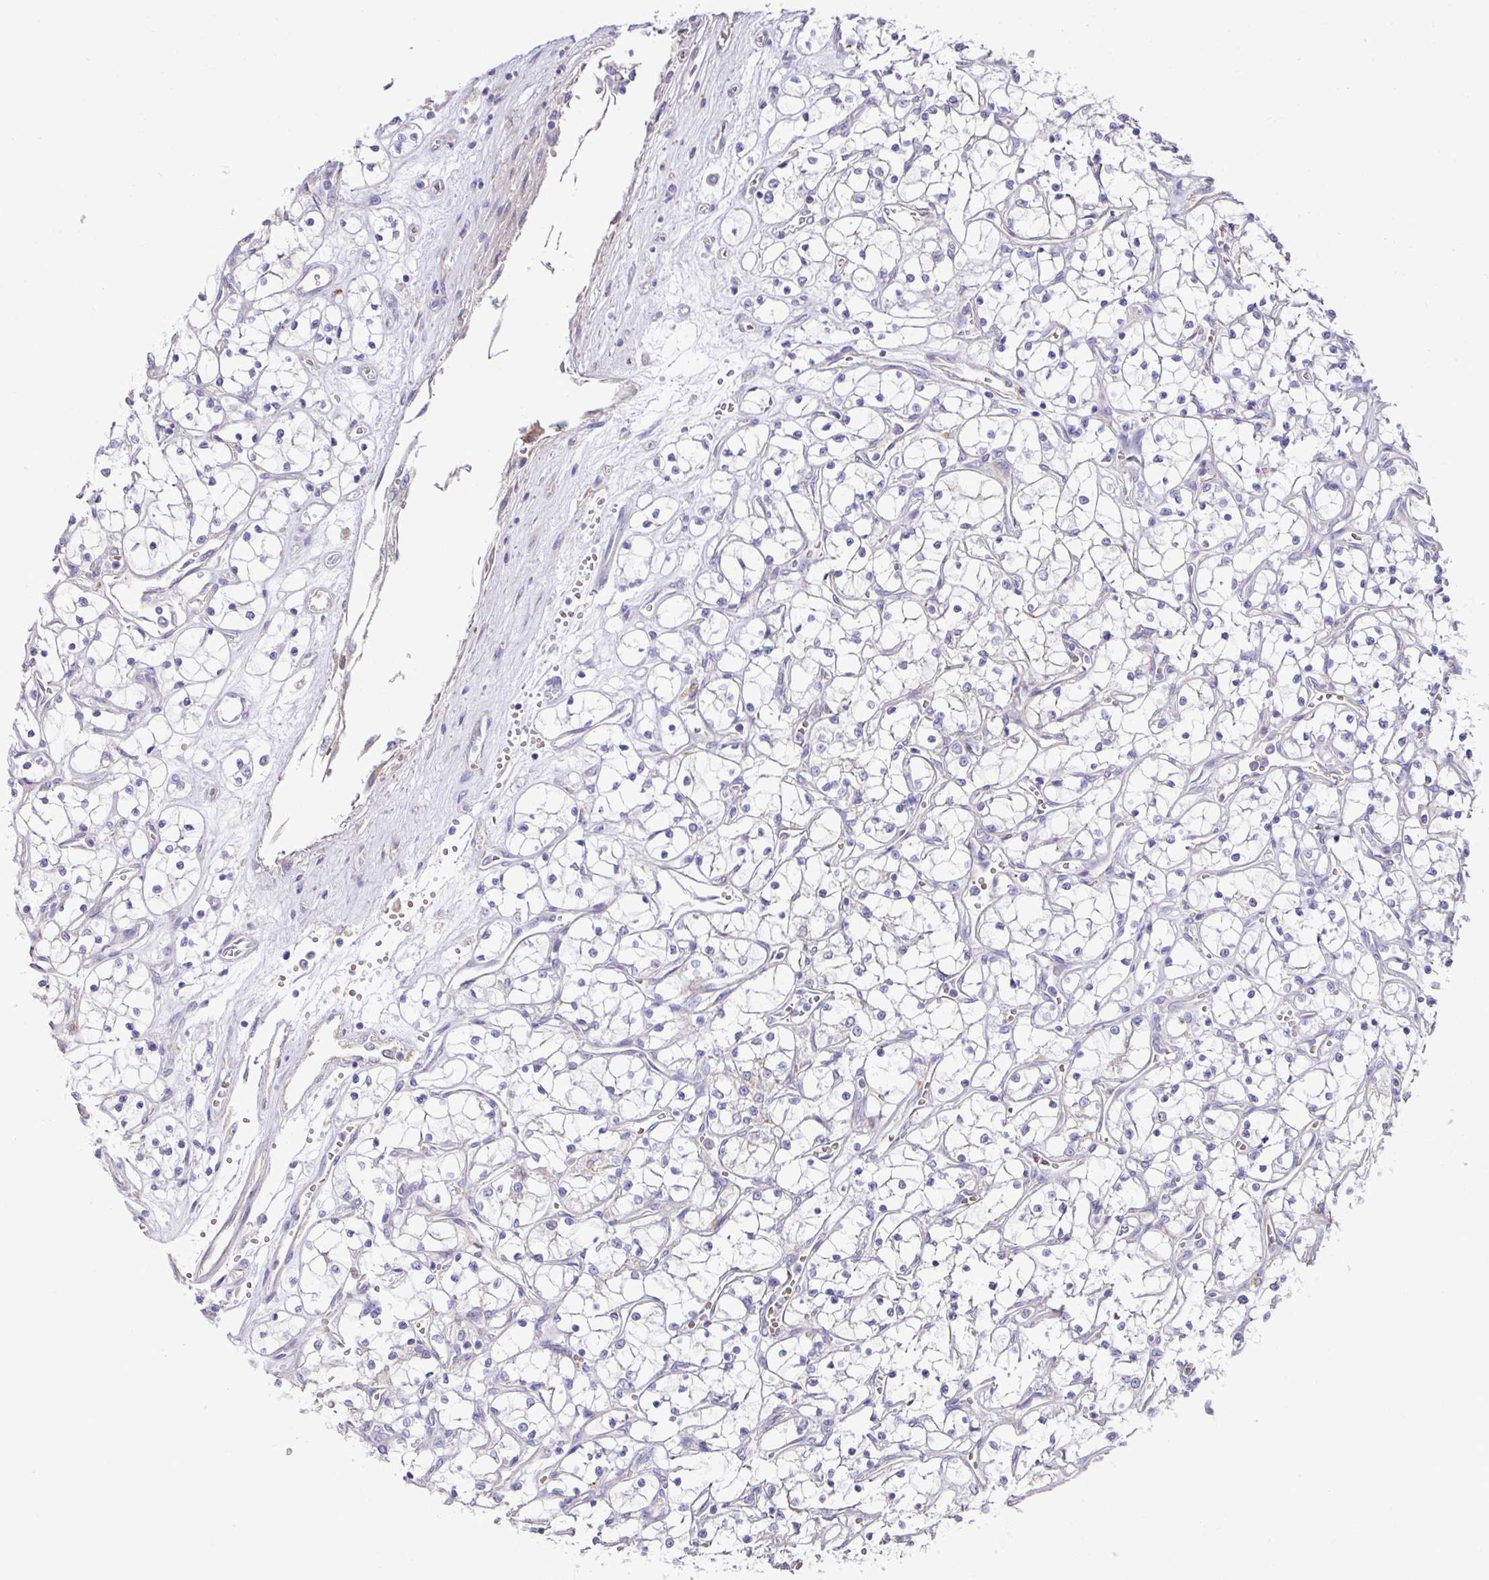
{"staining": {"intensity": "negative", "quantity": "none", "location": "none"}, "tissue": "renal cancer", "cell_type": "Tumor cells", "image_type": "cancer", "snomed": [{"axis": "morphology", "description": "Adenocarcinoma, NOS"}, {"axis": "topography", "description": "Kidney"}], "caption": "Immunohistochemistry (IHC) of human adenocarcinoma (renal) shows no expression in tumor cells. (DAB (3,3'-diaminobenzidine) IHC, high magnification).", "gene": "TARM1", "patient": {"sex": "female", "age": 69}}